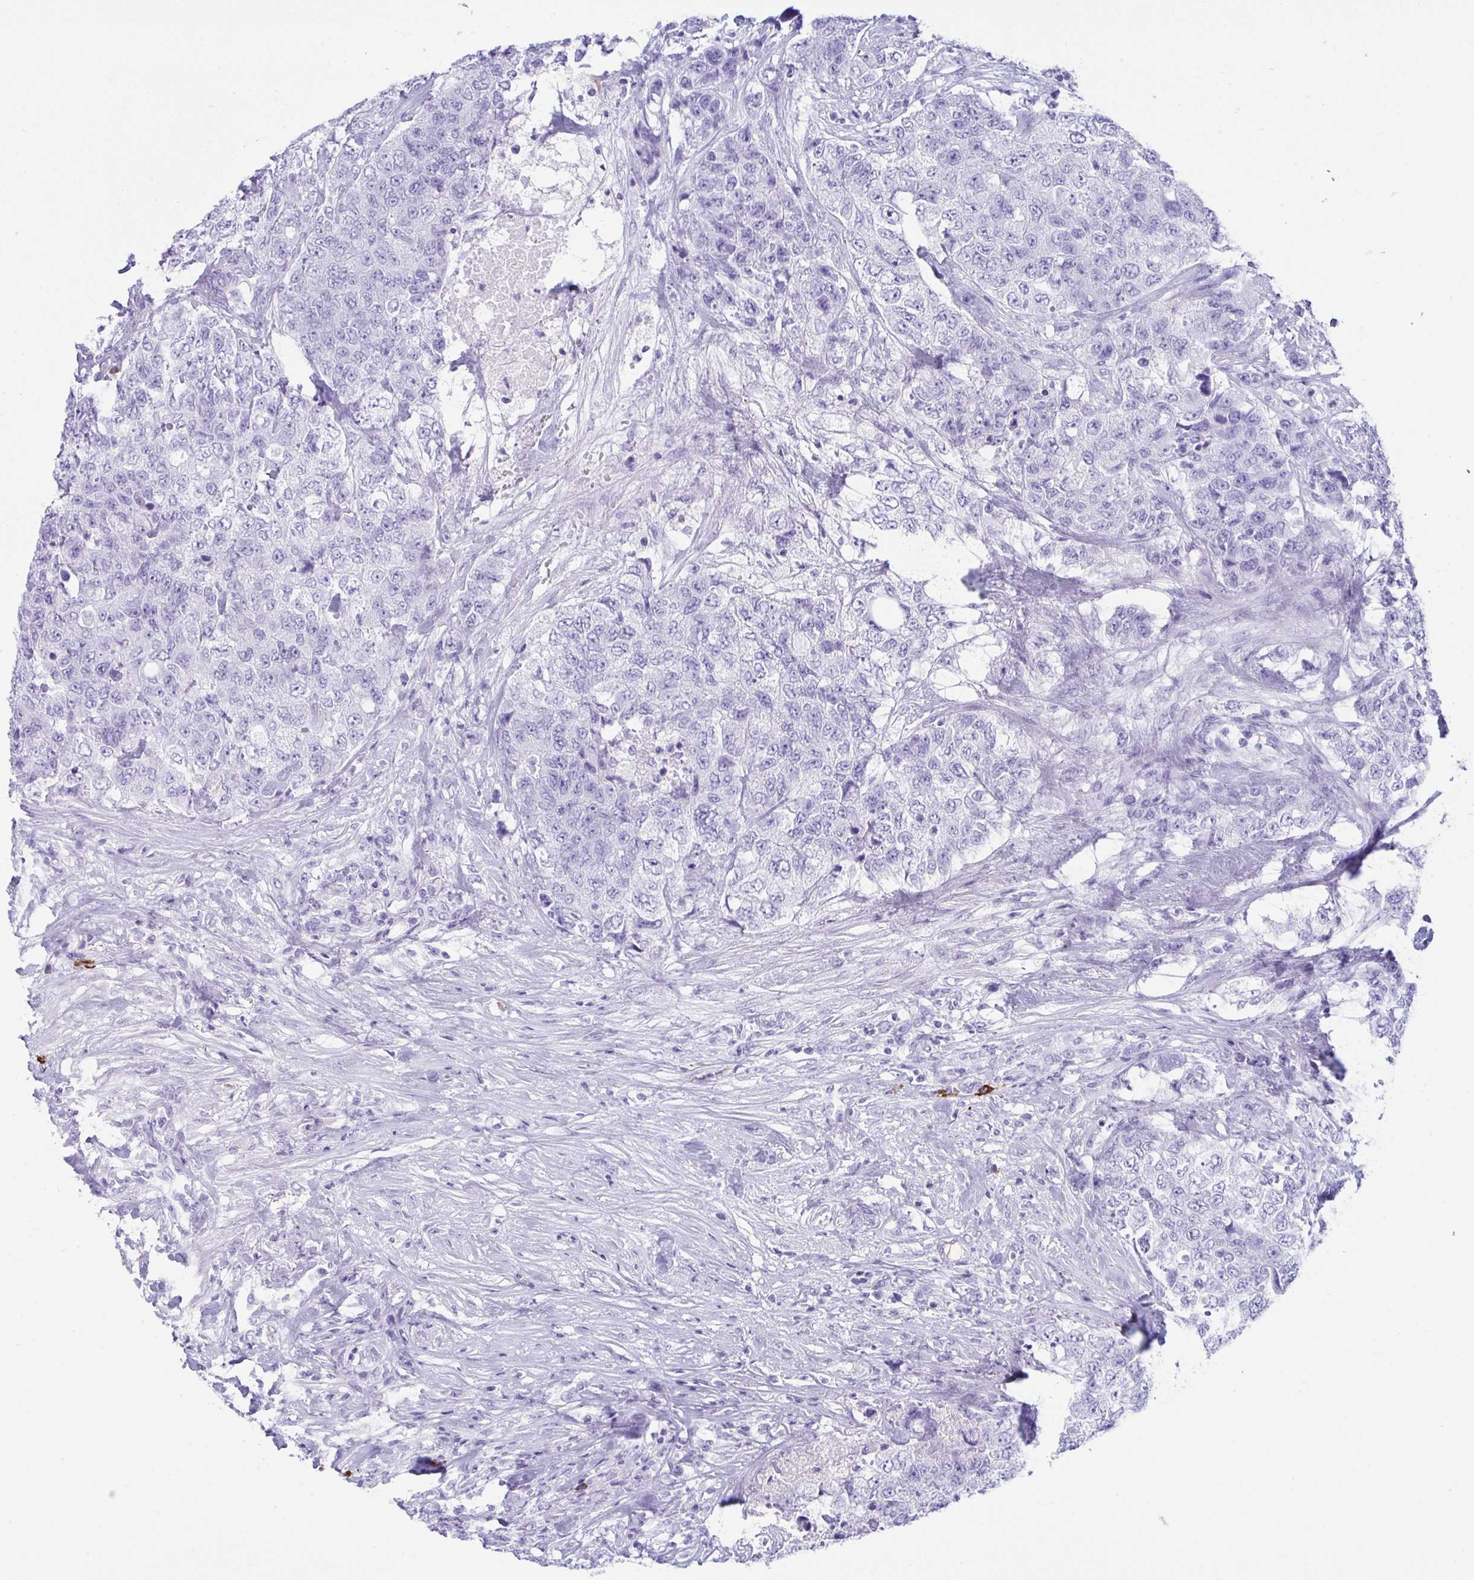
{"staining": {"intensity": "negative", "quantity": "none", "location": "none"}, "tissue": "urothelial cancer", "cell_type": "Tumor cells", "image_type": "cancer", "snomed": [{"axis": "morphology", "description": "Urothelial carcinoma, High grade"}, {"axis": "topography", "description": "Urinary bladder"}], "caption": "Immunohistochemical staining of urothelial cancer shows no significant staining in tumor cells.", "gene": "JCHAIN", "patient": {"sex": "female", "age": 78}}